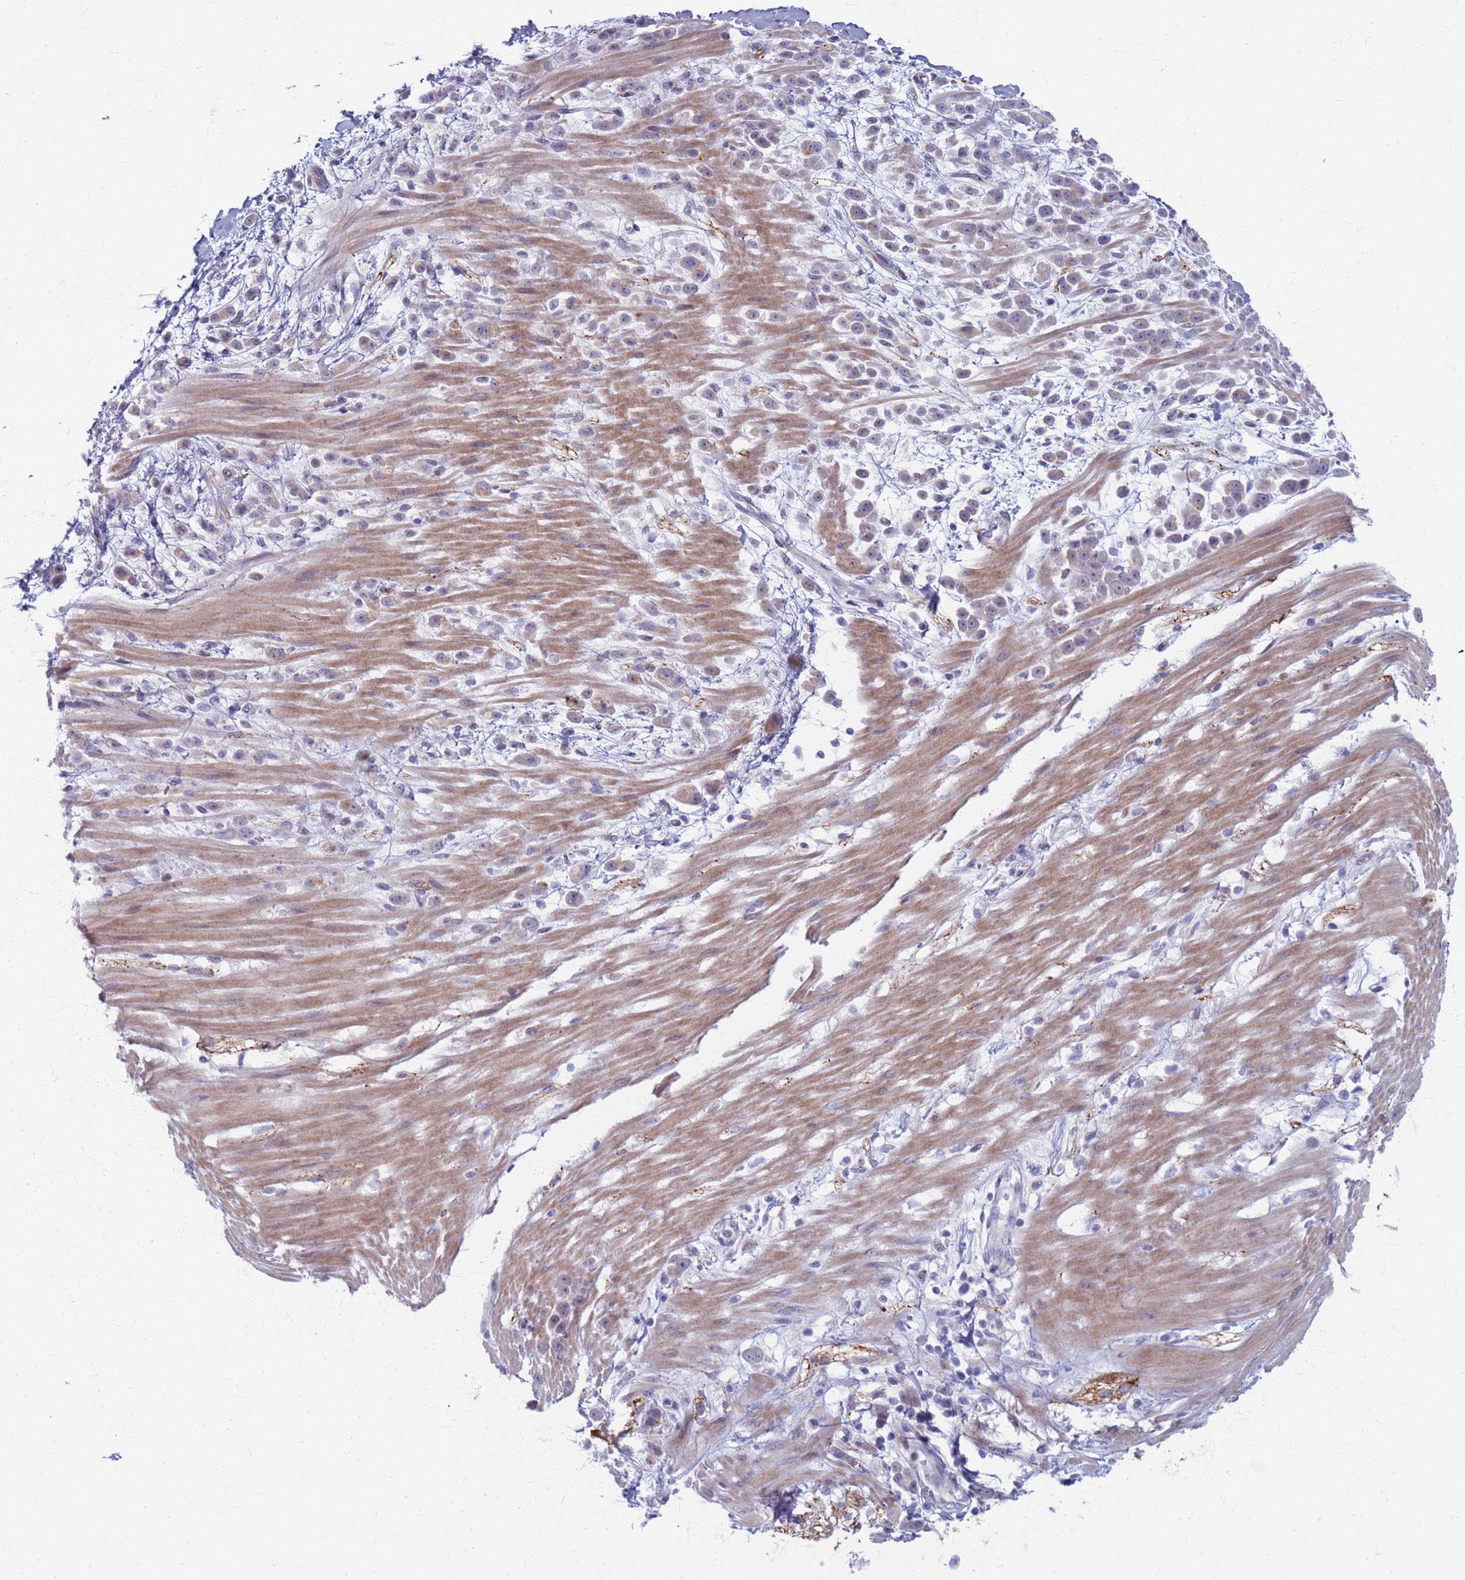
{"staining": {"intensity": "weak", "quantity": "<25%", "location": "cytoplasmic/membranous"}, "tissue": "pancreatic cancer", "cell_type": "Tumor cells", "image_type": "cancer", "snomed": [{"axis": "morphology", "description": "Normal tissue, NOS"}, {"axis": "morphology", "description": "Adenocarcinoma, NOS"}, {"axis": "topography", "description": "Pancreas"}], "caption": "Pancreatic cancer stained for a protein using immunohistochemistry demonstrates no positivity tumor cells.", "gene": "CLCA2", "patient": {"sex": "female", "age": 64}}